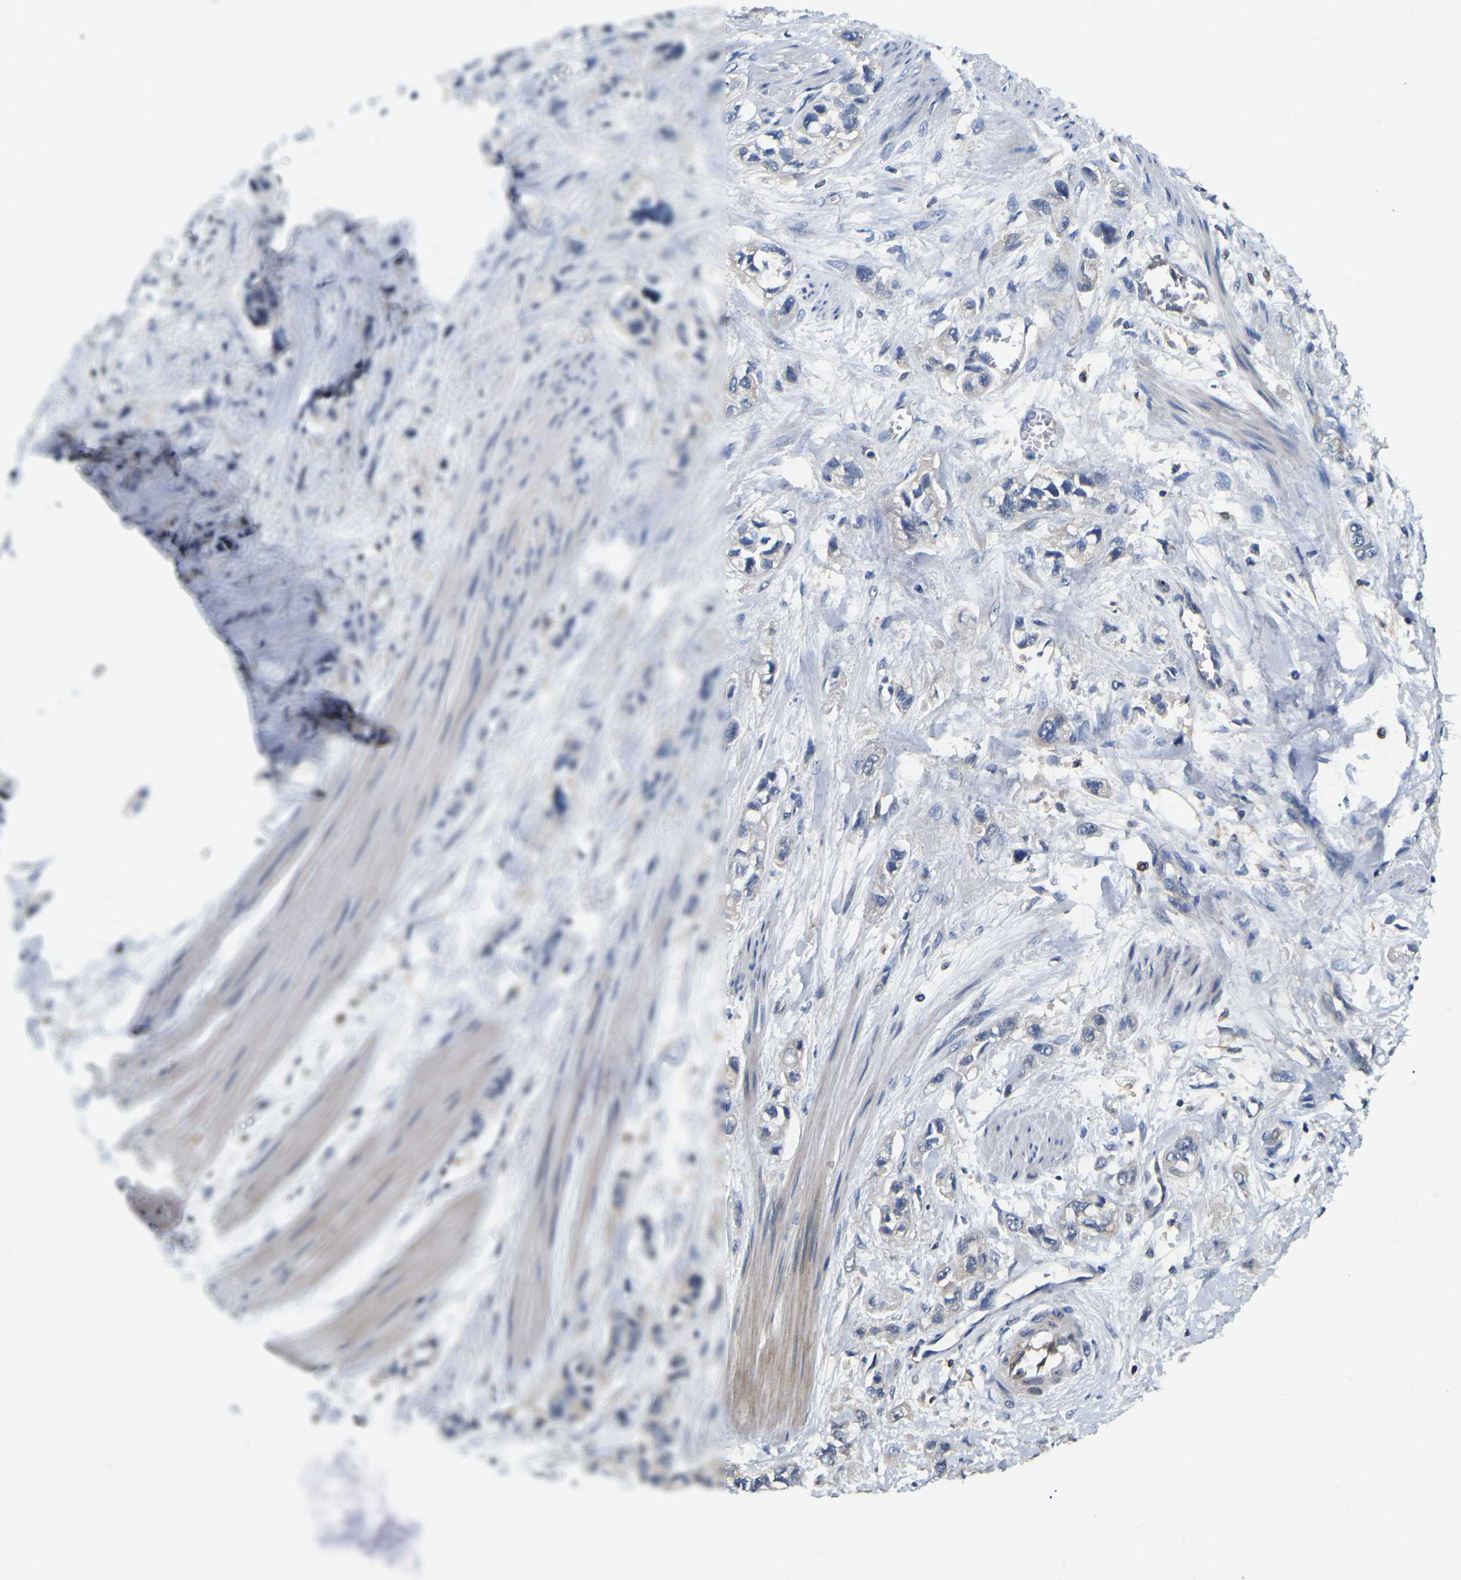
{"staining": {"intensity": "negative", "quantity": "none", "location": "none"}, "tissue": "pancreatic cancer", "cell_type": "Tumor cells", "image_type": "cancer", "snomed": [{"axis": "morphology", "description": "Adenocarcinoma, NOS"}, {"axis": "topography", "description": "Pancreas"}], "caption": "Tumor cells show no significant protein expression in adenocarcinoma (pancreatic). (Immunohistochemistry (ihc), brightfield microscopy, high magnification).", "gene": "SMPD2", "patient": {"sex": "male", "age": 74}}